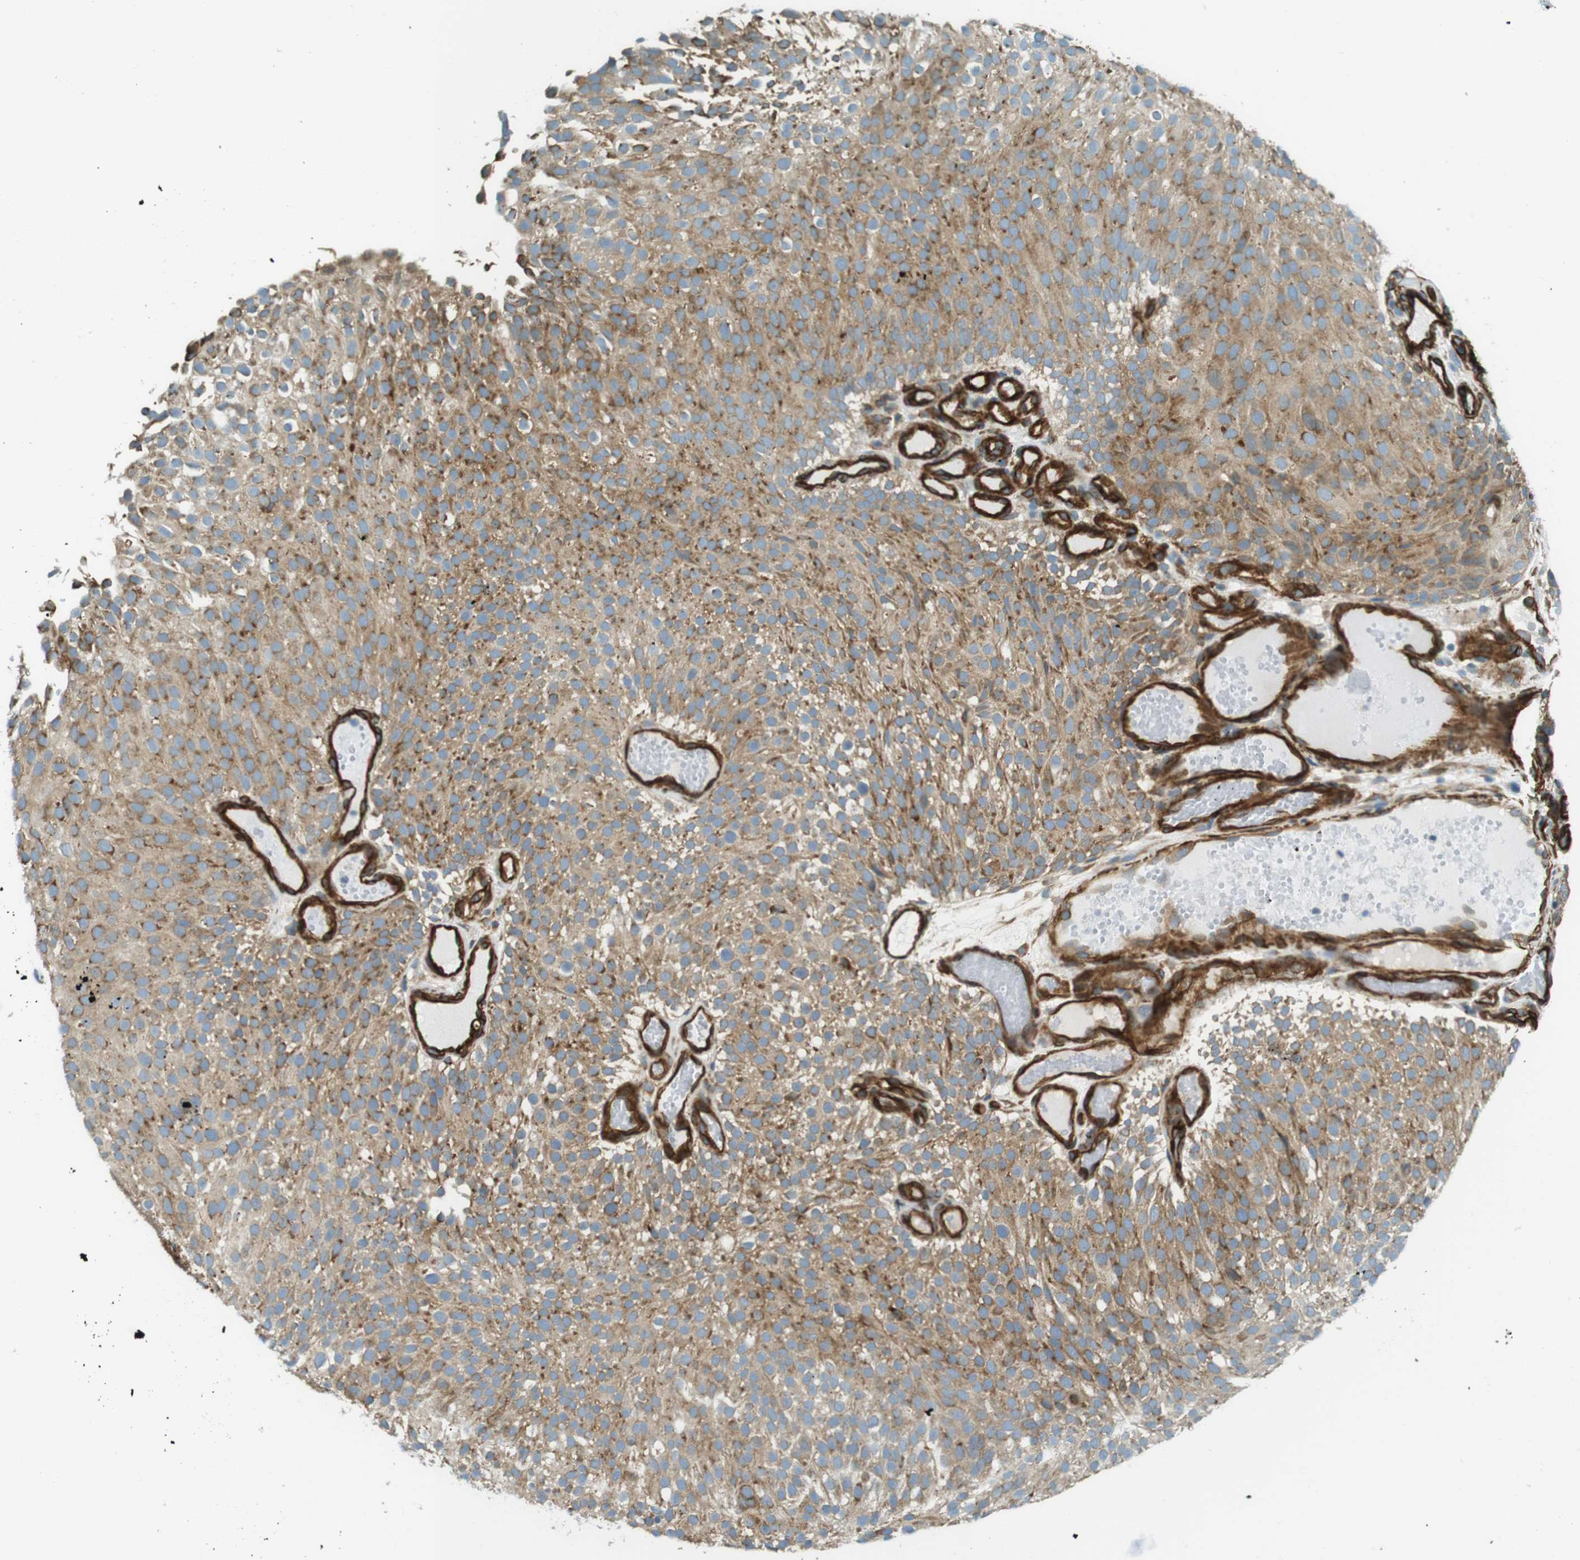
{"staining": {"intensity": "moderate", "quantity": ">75%", "location": "cytoplasmic/membranous"}, "tissue": "urothelial cancer", "cell_type": "Tumor cells", "image_type": "cancer", "snomed": [{"axis": "morphology", "description": "Urothelial carcinoma, Low grade"}, {"axis": "topography", "description": "Urinary bladder"}], "caption": "A brown stain labels moderate cytoplasmic/membranous positivity of a protein in human urothelial cancer tumor cells. (Brightfield microscopy of DAB IHC at high magnification).", "gene": "ODR4", "patient": {"sex": "male", "age": 78}}